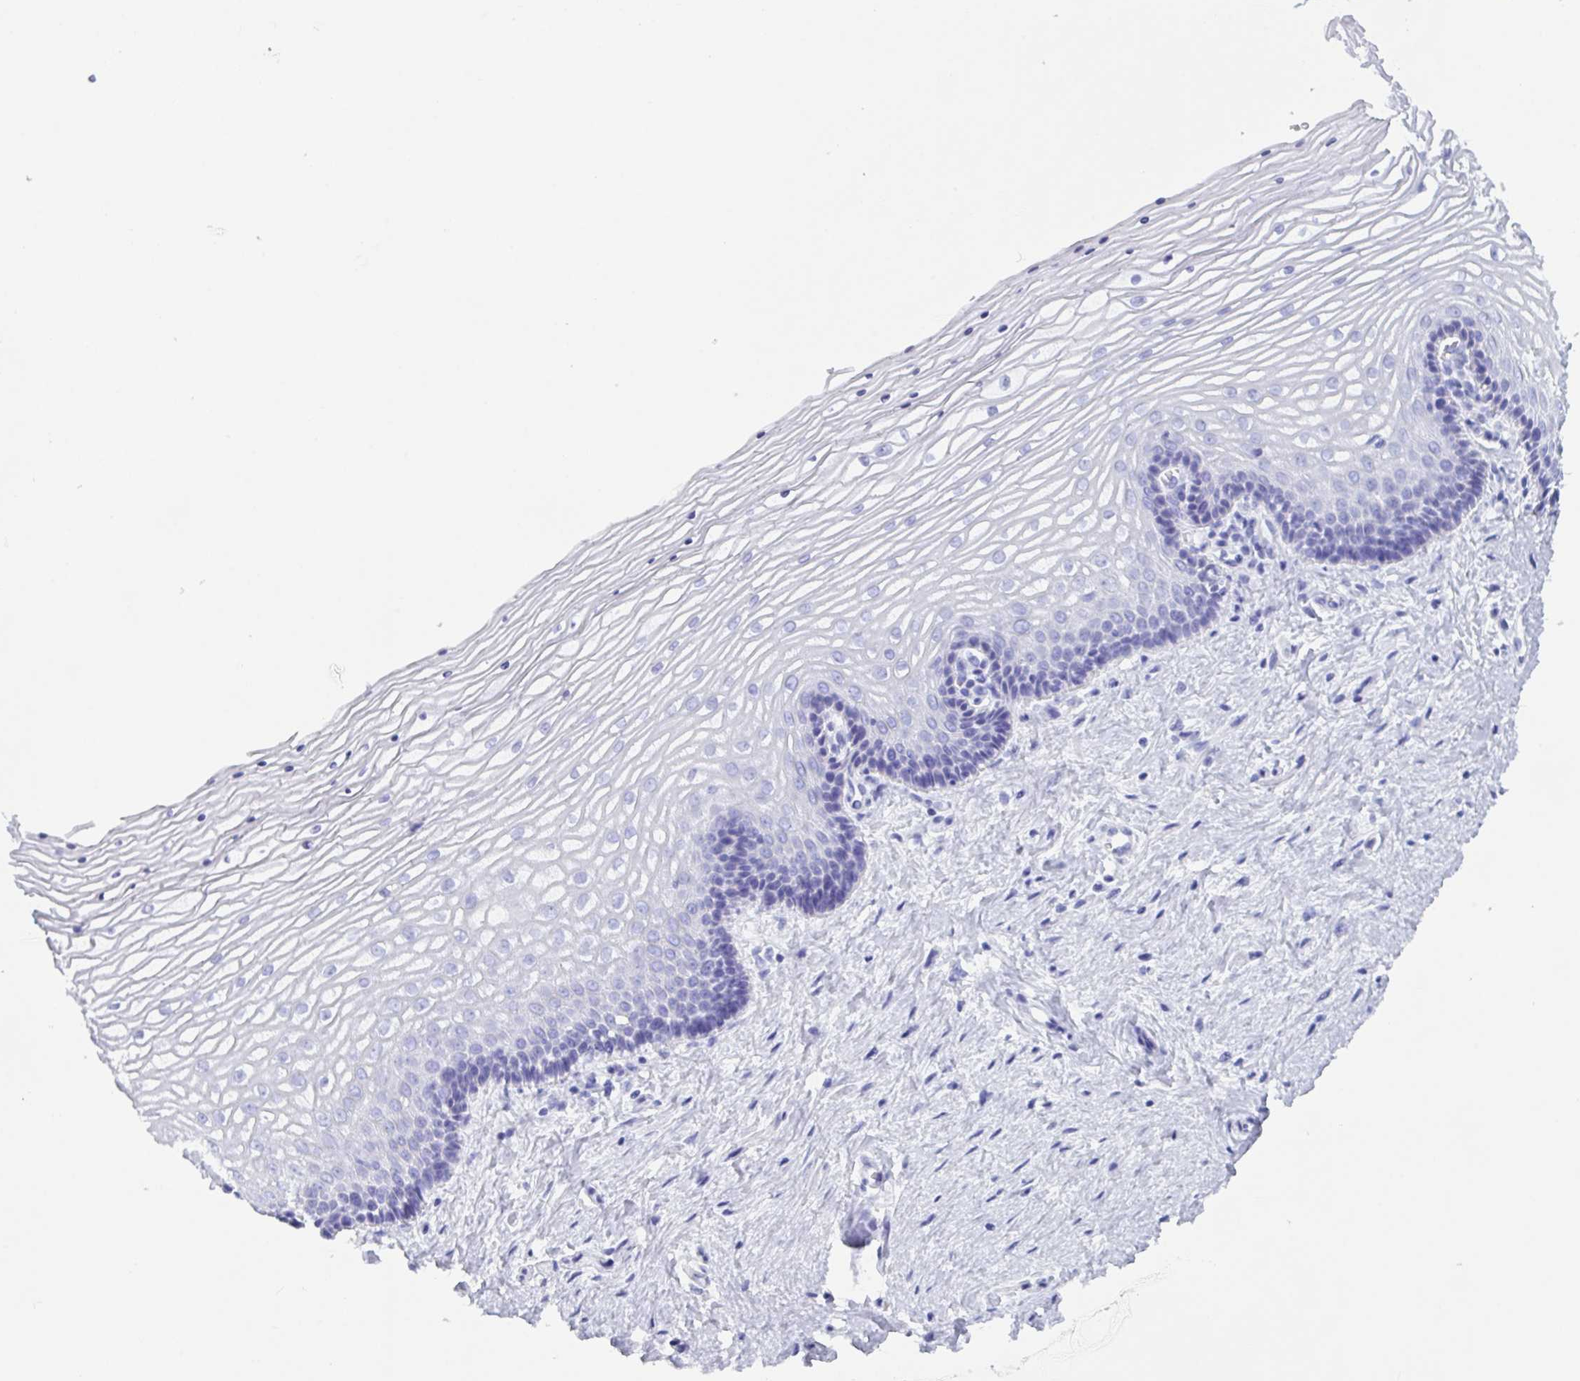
{"staining": {"intensity": "negative", "quantity": "none", "location": "none"}, "tissue": "vagina", "cell_type": "Squamous epithelial cells", "image_type": "normal", "snomed": [{"axis": "morphology", "description": "Normal tissue, NOS"}, {"axis": "topography", "description": "Vagina"}], "caption": "This is an immunohistochemistry (IHC) histopathology image of benign vagina. There is no positivity in squamous epithelial cells.", "gene": "ZNF850", "patient": {"sex": "female", "age": 45}}